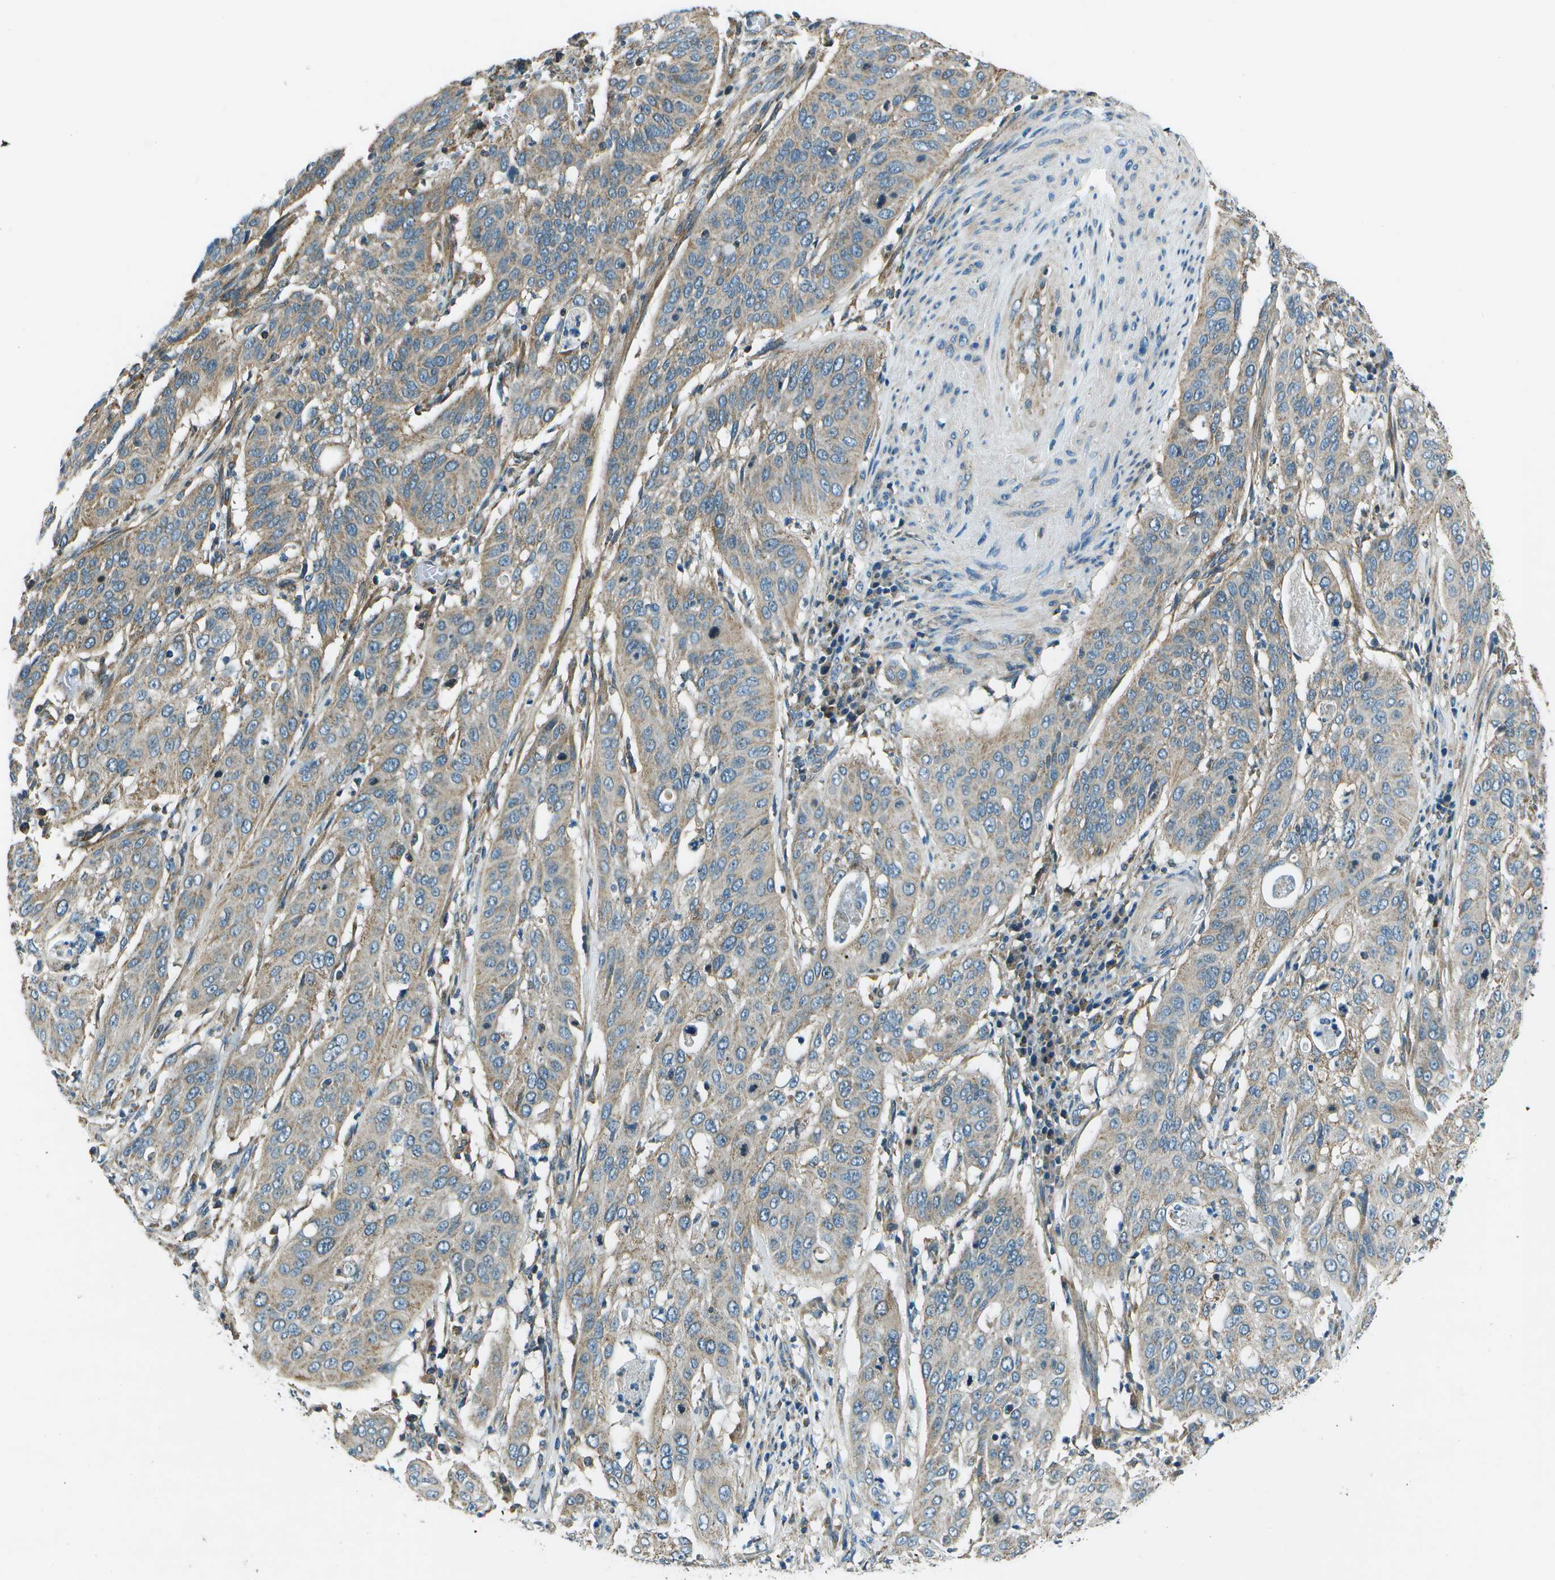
{"staining": {"intensity": "moderate", "quantity": ">75%", "location": "cytoplasmic/membranous"}, "tissue": "cervical cancer", "cell_type": "Tumor cells", "image_type": "cancer", "snomed": [{"axis": "morphology", "description": "Normal tissue, NOS"}, {"axis": "morphology", "description": "Squamous cell carcinoma, NOS"}, {"axis": "topography", "description": "Cervix"}], "caption": "Tumor cells demonstrate moderate cytoplasmic/membranous expression in approximately >75% of cells in cervical squamous cell carcinoma.", "gene": "TMEM51", "patient": {"sex": "female", "age": 39}}